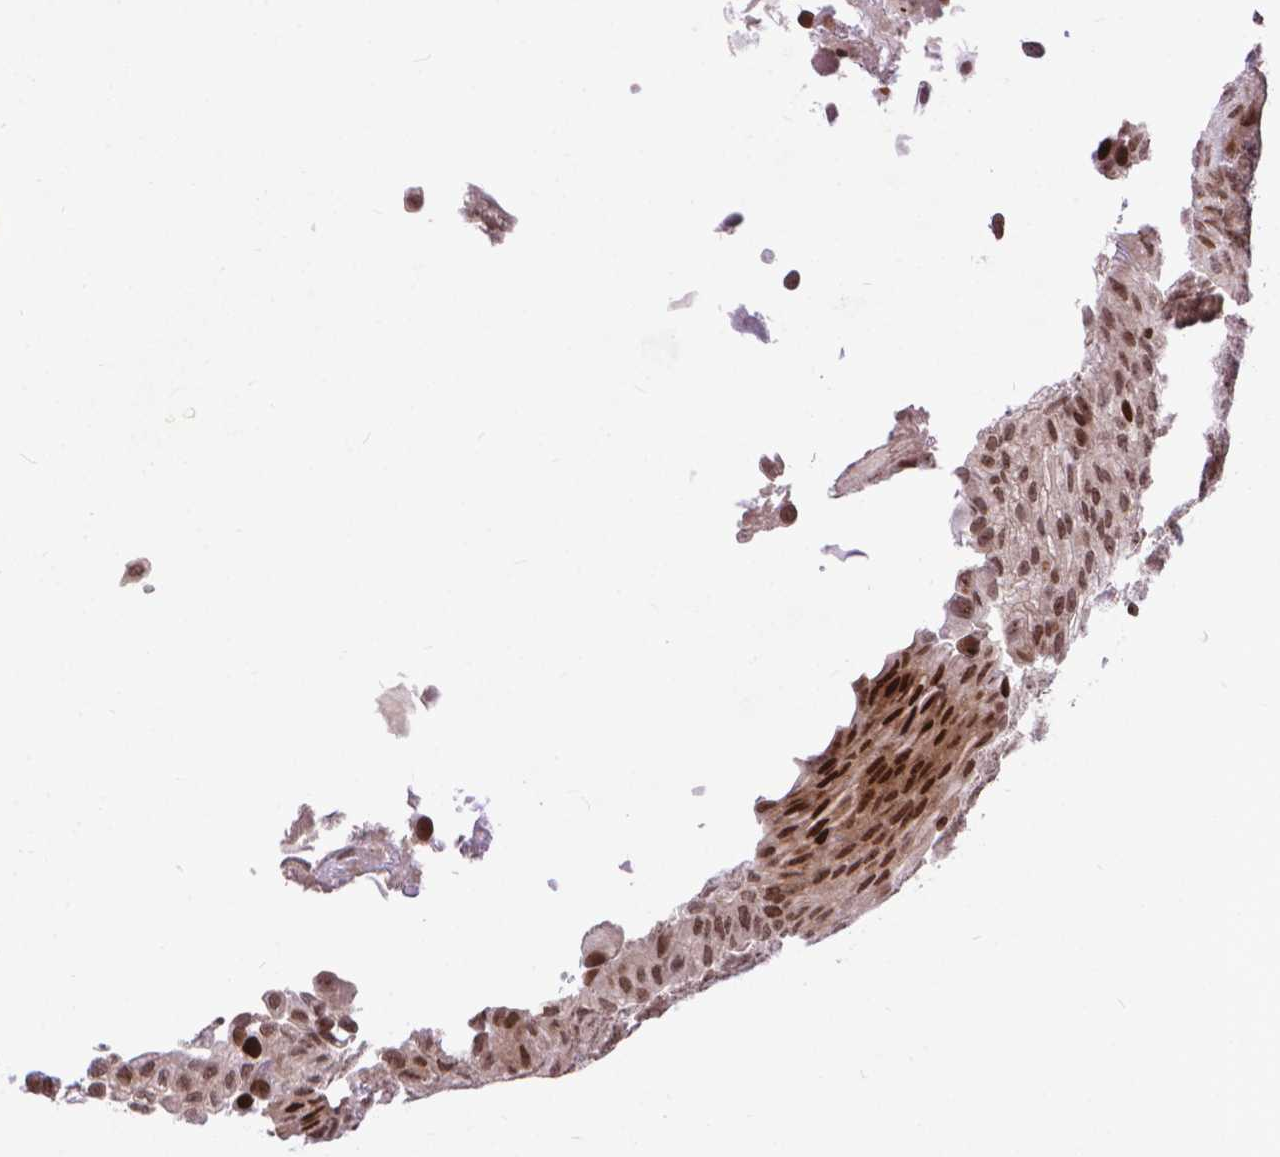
{"staining": {"intensity": "moderate", "quantity": ">75%", "location": "nuclear"}, "tissue": "urothelial cancer", "cell_type": "Tumor cells", "image_type": "cancer", "snomed": [{"axis": "morphology", "description": "Urothelial carcinoma, NOS"}, {"axis": "topography", "description": "Urinary bladder"}], "caption": "Brown immunohistochemical staining in human transitional cell carcinoma exhibits moderate nuclear expression in approximately >75% of tumor cells.", "gene": "AMER1", "patient": {"sex": "male", "age": 87}}